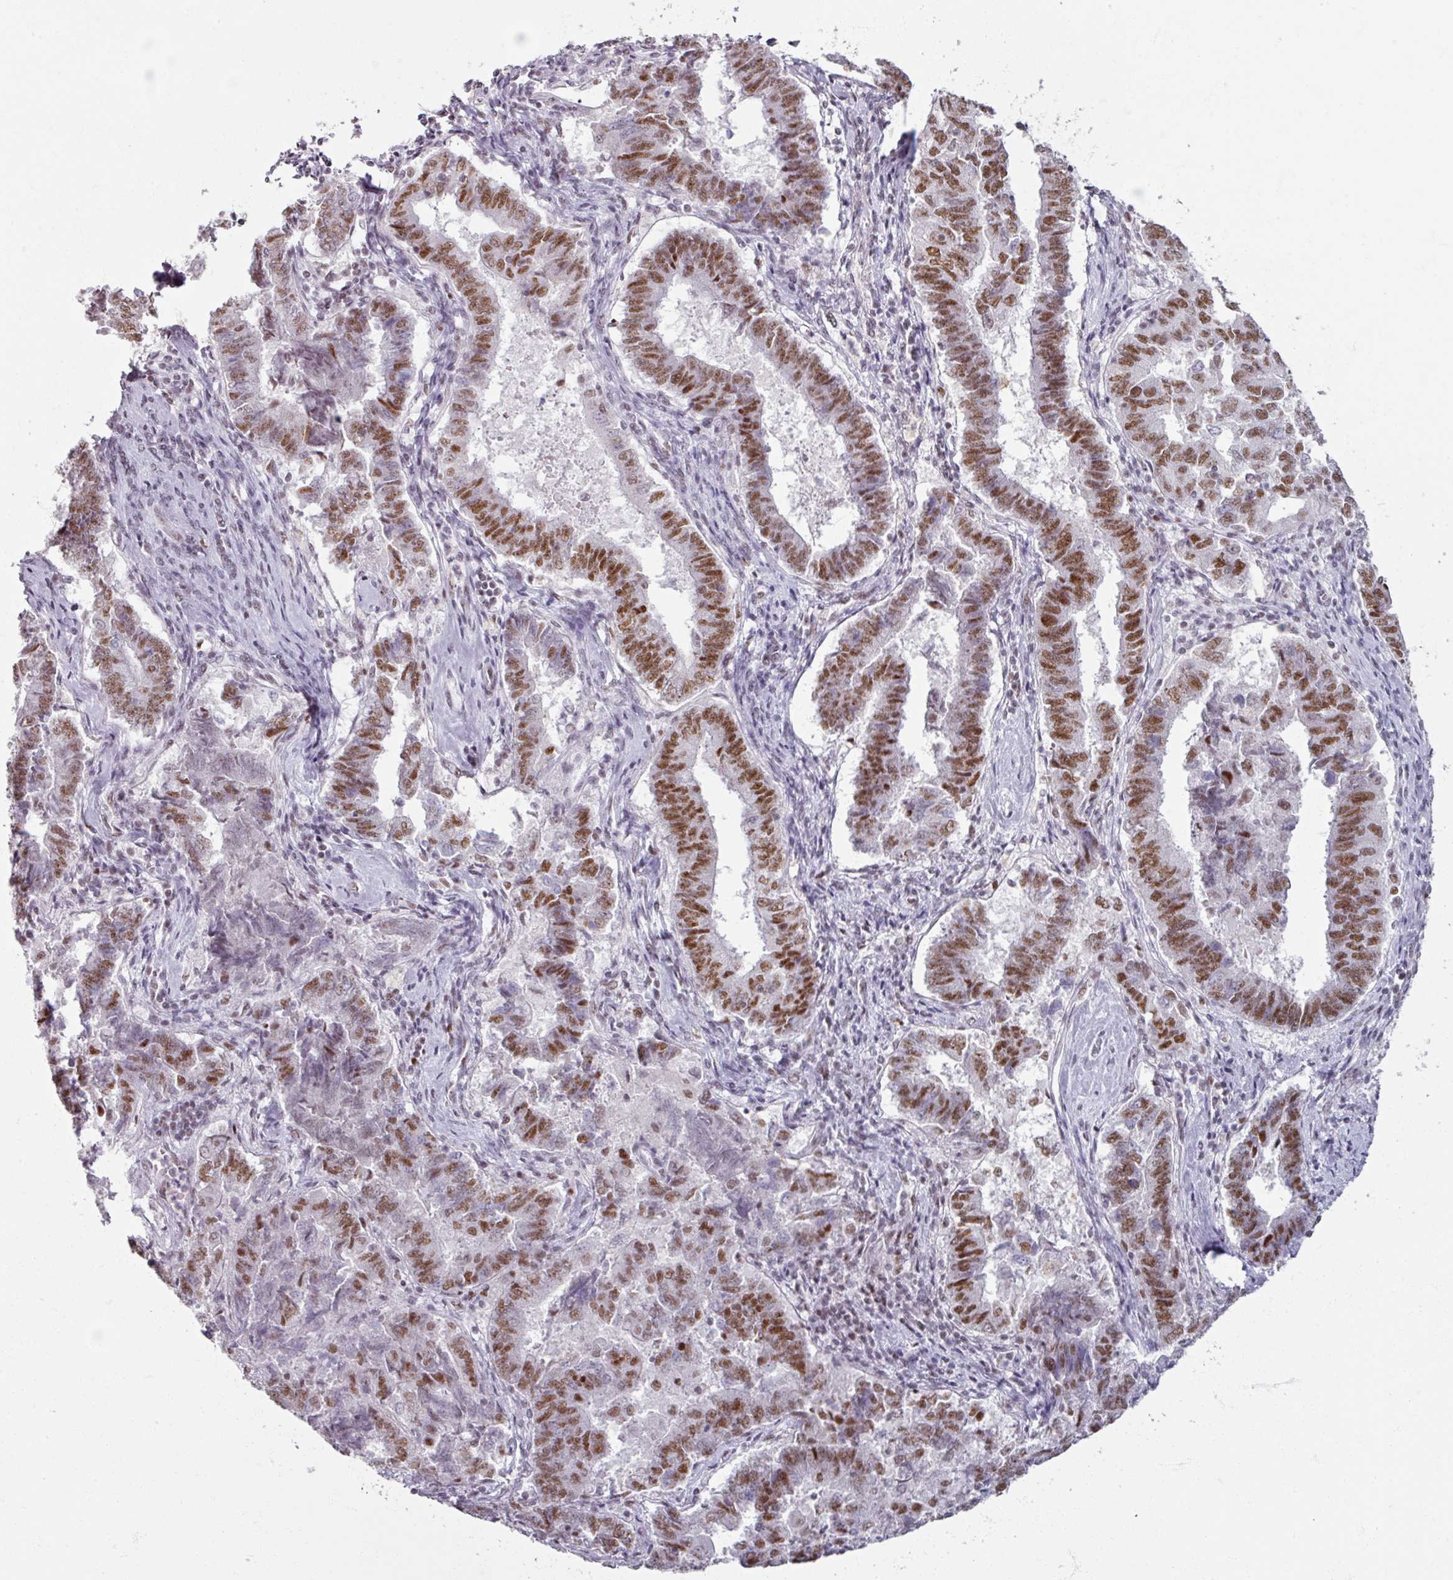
{"staining": {"intensity": "moderate", "quantity": "25%-75%", "location": "nuclear"}, "tissue": "endometrial cancer", "cell_type": "Tumor cells", "image_type": "cancer", "snomed": [{"axis": "morphology", "description": "Adenocarcinoma, NOS"}, {"axis": "topography", "description": "Endometrium"}], "caption": "Immunohistochemistry (IHC) staining of endometrial cancer, which displays medium levels of moderate nuclear staining in approximately 25%-75% of tumor cells indicating moderate nuclear protein staining. The staining was performed using DAB (3,3'-diaminobenzidine) (brown) for protein detection and nuclei were counterstained in hematoxylin (blue).", "gene": "ADAR", "patient": {"sex": "female", "age": 72}}